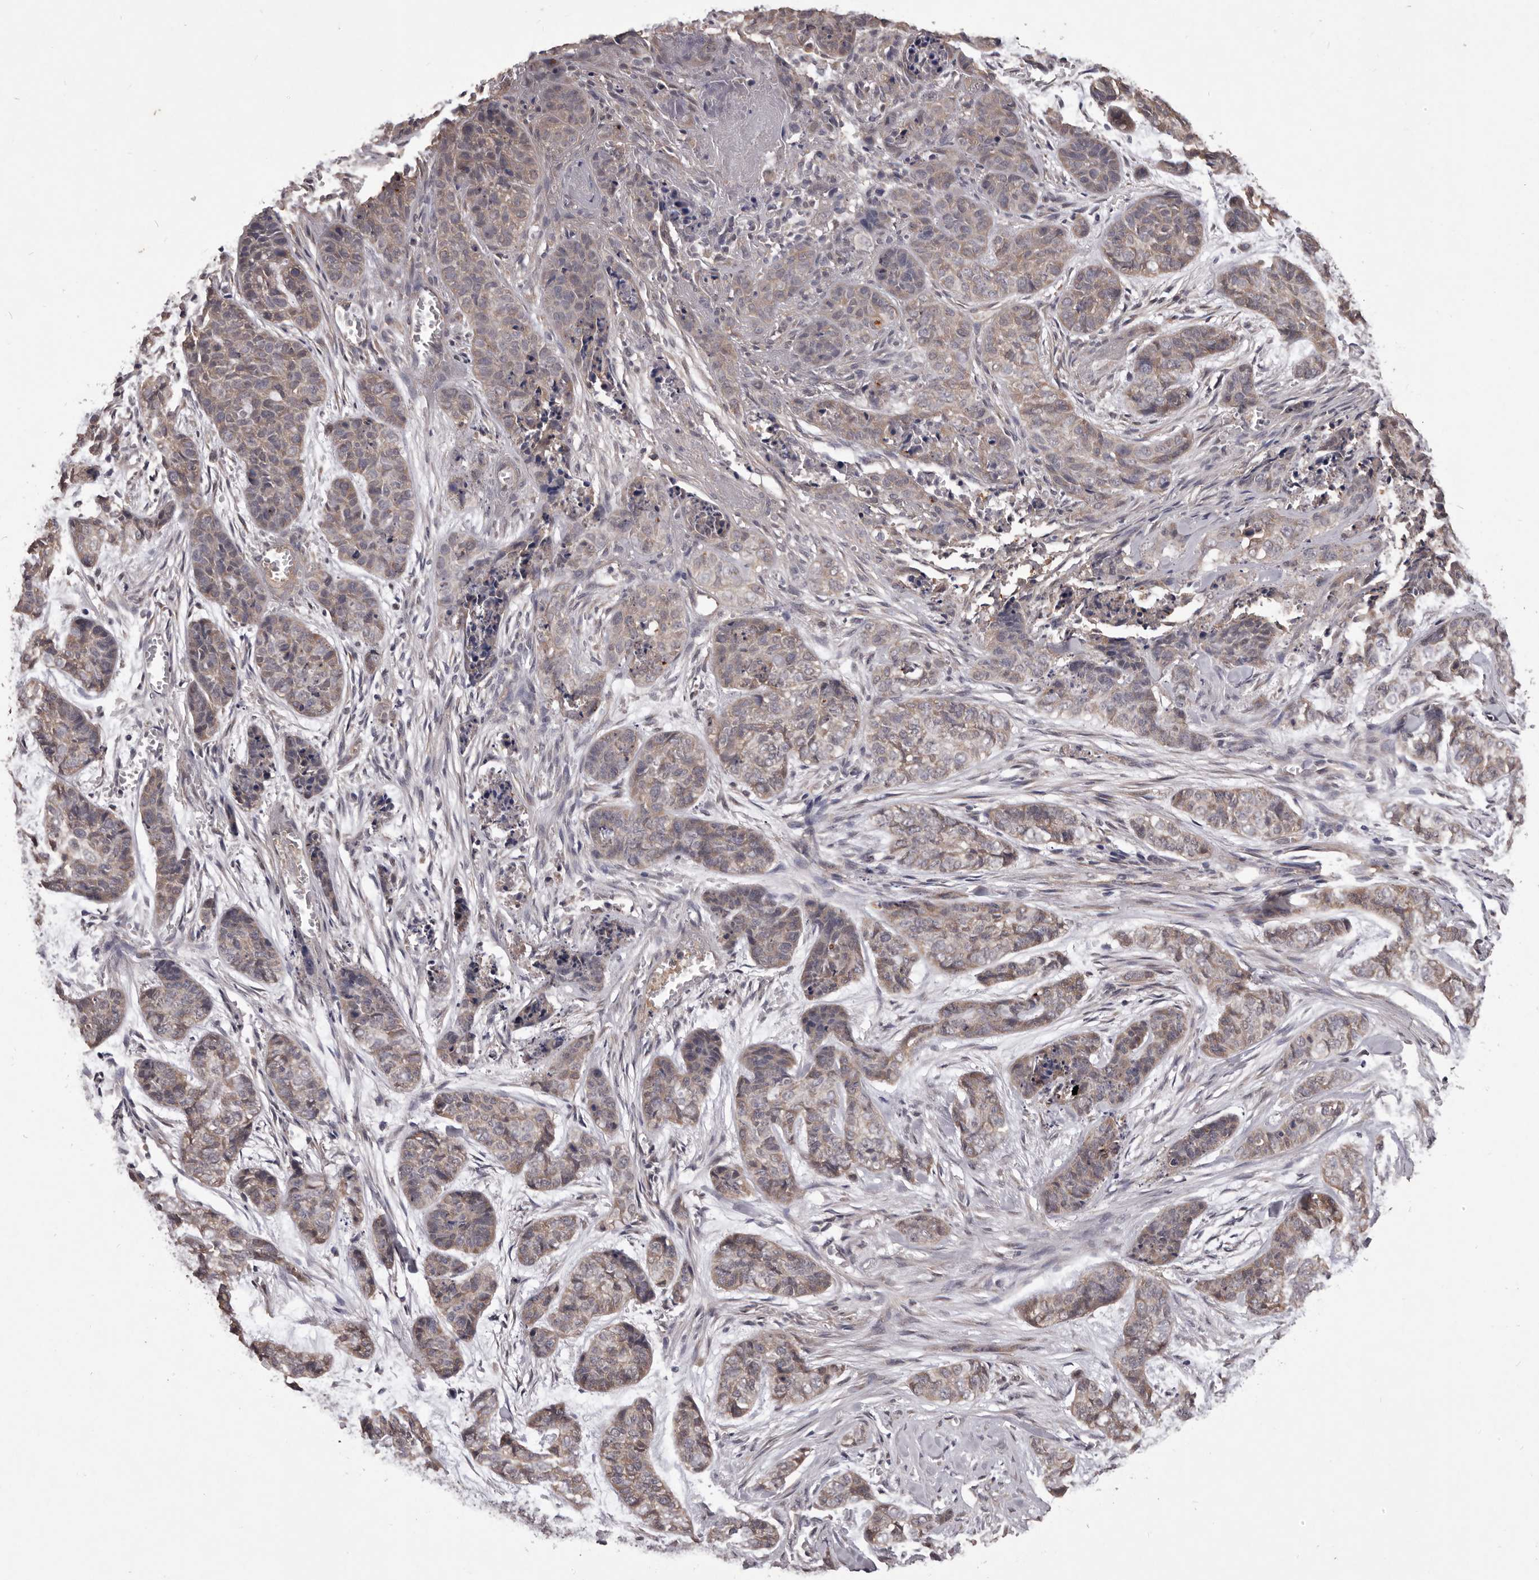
{"staining": {"intensity": "weak", "quantity": "25%-75%", "location": "cytoplasmic/membranous"}, "tissue": "skin cancer", "cell_type": "Tumor cells", "image_type": "cancer", "snomed": [{"axis": "morphology", "description": "Basal cell carcinoma"}, {"axis": "topography", "description": "Skin"}], "caption": "A brown stain highlights weak cytoplasmic/membranous expression of a protein in human basal cell carcinoma (skin) tumor cells.", "gene": "CELF3", "patient": {"sex": "female", "age": 64}}